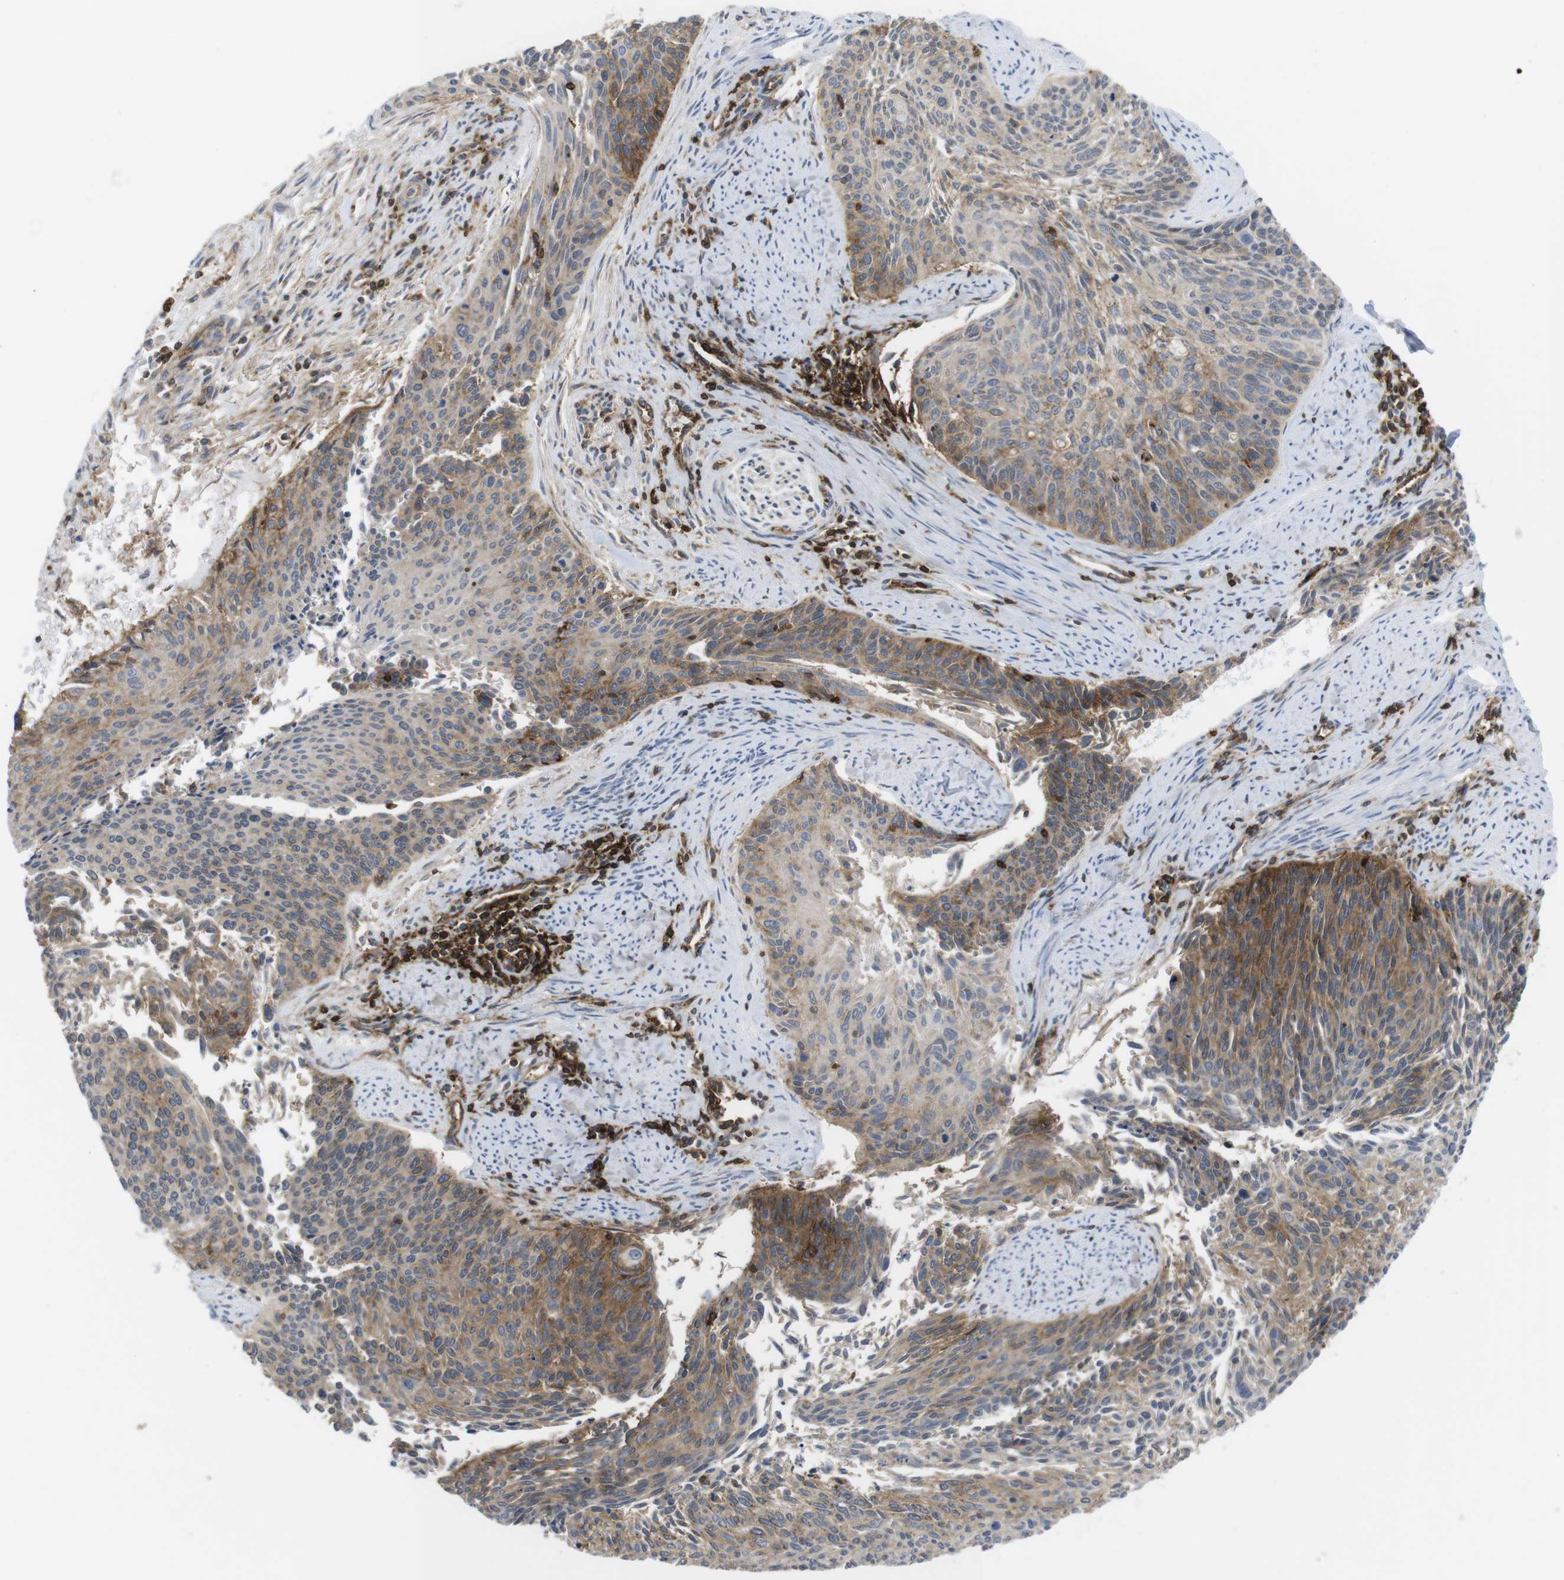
{"staining": {"intensity": "moderate", "quantity": ">75%", "location": "cytoplasmic/membranous"}, "tissue": "cervical cancer", "cell_type": "Tumor cells", "image_type": "cancer", "snomed": [{"axis": "morphology", "description": "Squamous cell carcinoma, NOS"}, {"axis": "topography", "description": "Cervix"}], "caption": "Moderate cytoplasmic/membranous positivity is appreciated in approximately >75% of tumor cells in cervical cancer. (DAB IHC, brown staining for protein, blue staining for nuclei).", "gene": "CCR6", "patient": {"sex": "female", "age": 55}}